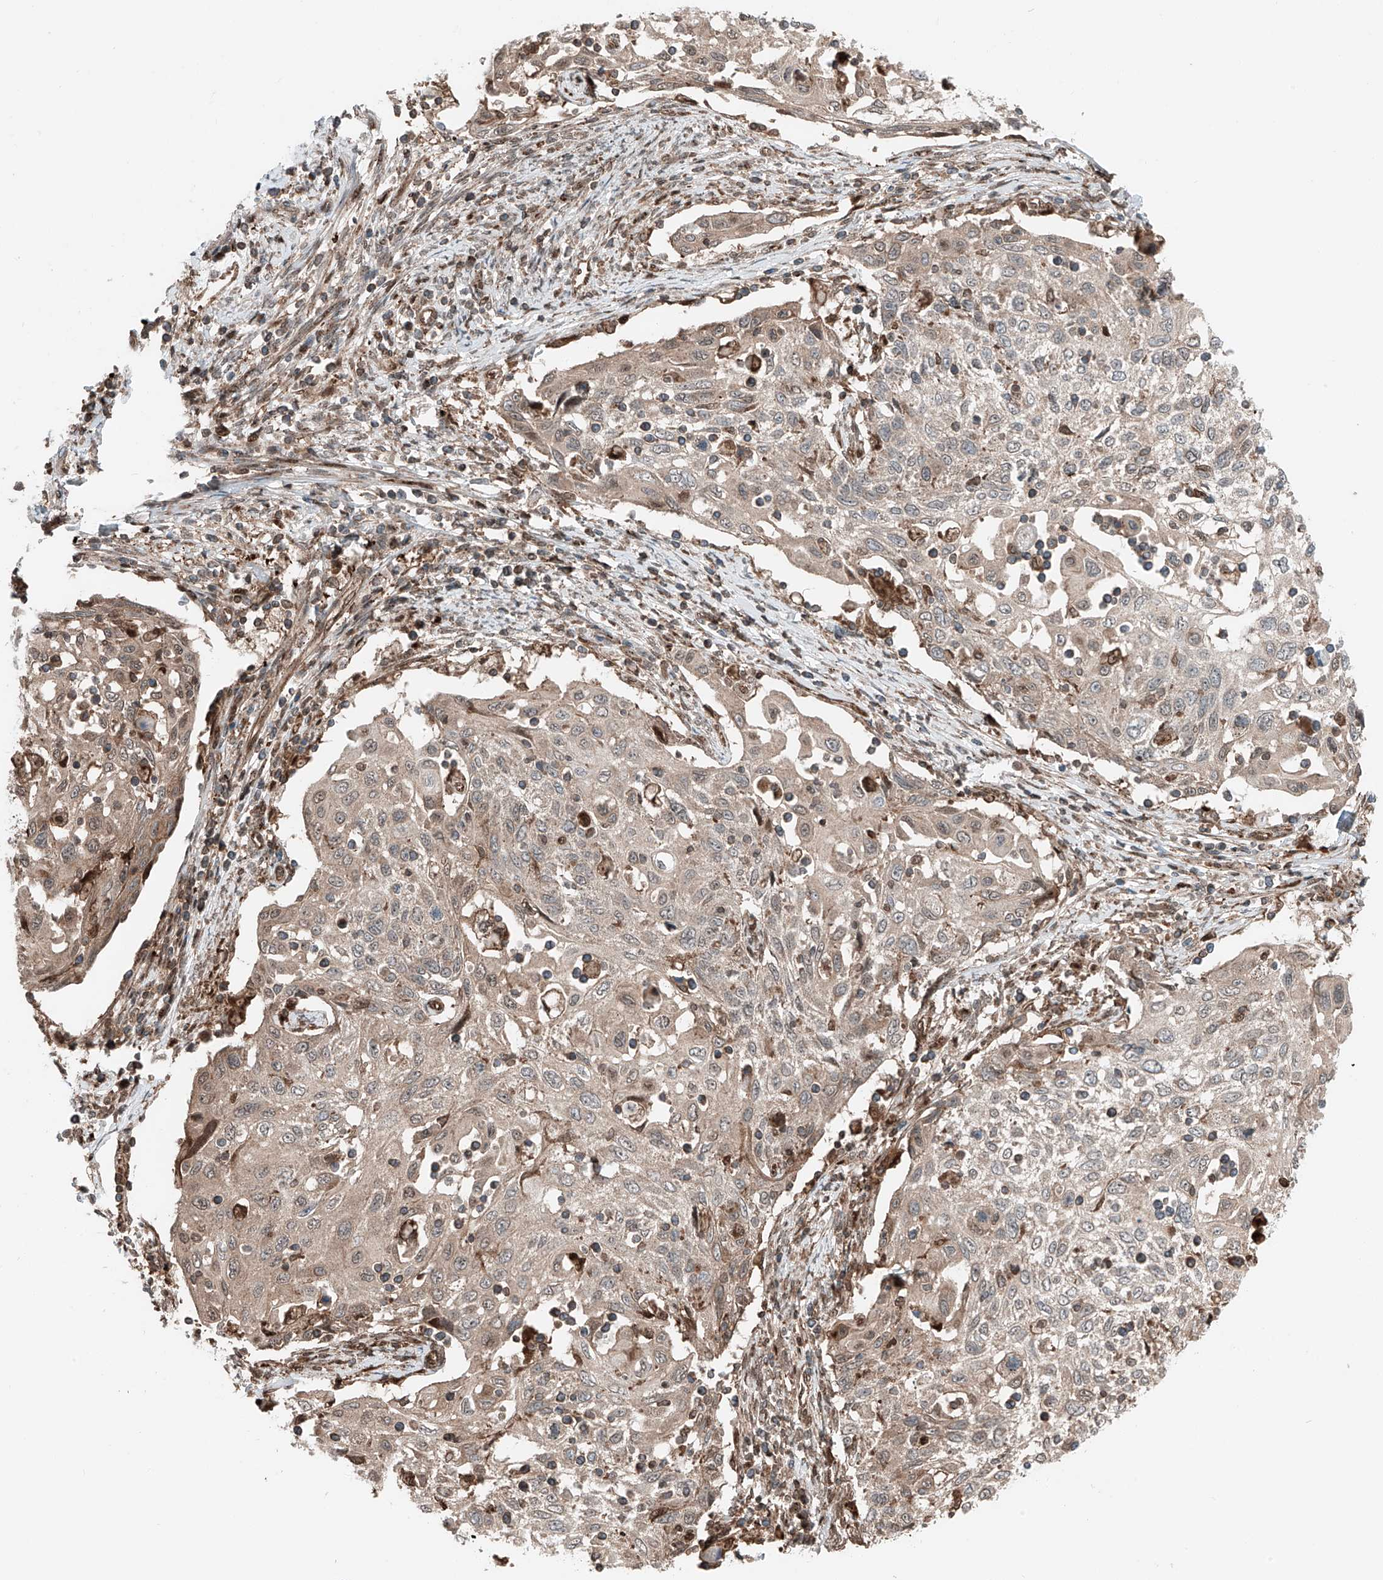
{"staining": {"intensity": "weak", "quantity": ">75%", "location": "cytoplasmic/membranous"}, "tissue": "cervical cancer", "cell_type": "Tumor cells", "image_type": "cancer", "snomed": [{"axis": "morphology", "description": "Squamous cell carcinoma, NOS"}, {"axis": "topography", "description": "Cervix"}], "caption": "This is an image of immunohistochemistry (IHC) staining of cervical cancer, which shows weak expression in the cytoplasmic/membranous of tumor cells.", "gene": "USP48", "patient": {"sex": "female", "age": 70}}